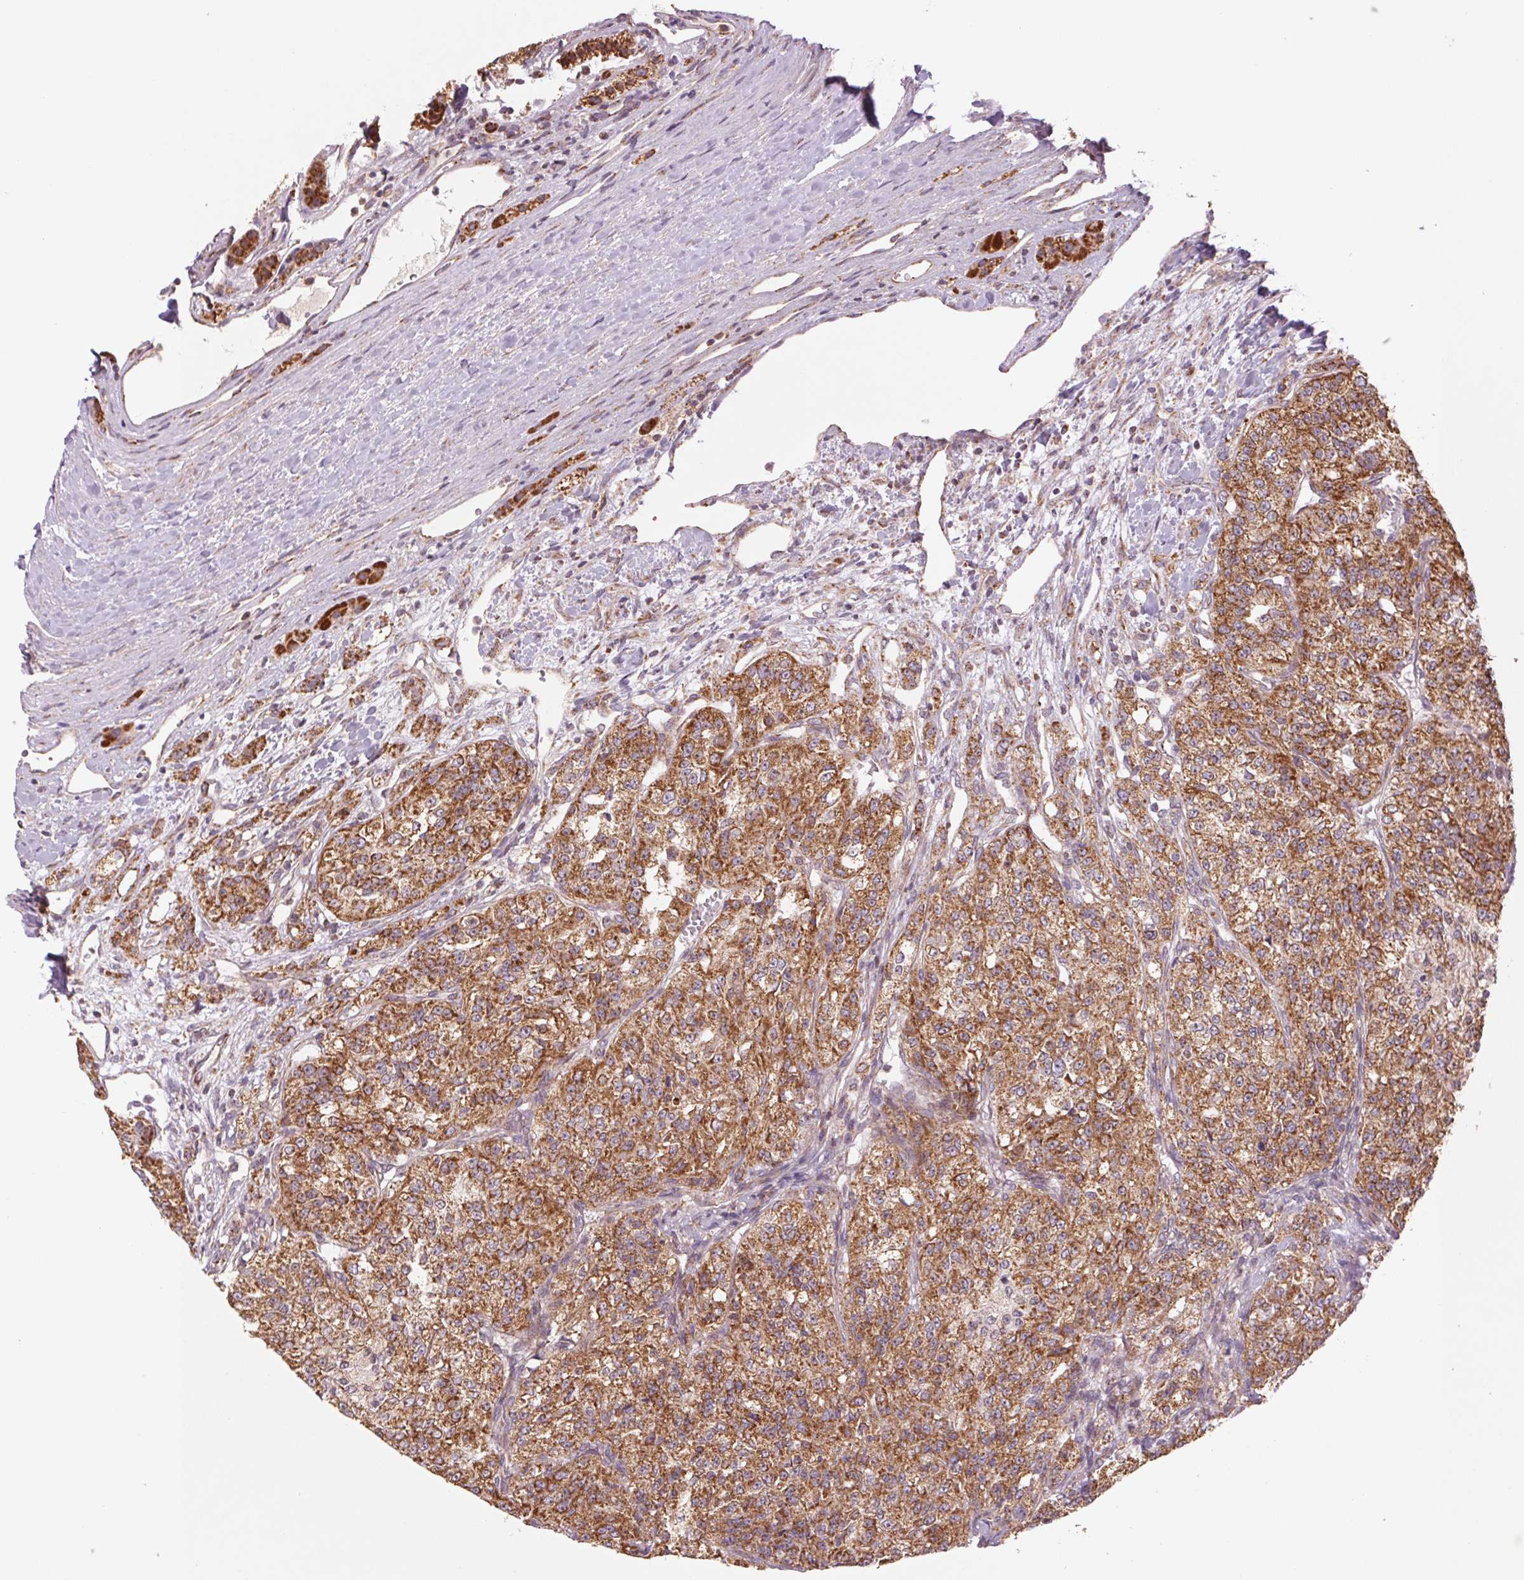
{"staining": {"intensity": "strong", "quantity": ">75%", "location": "cytoplasmic/membranous"}, "tissue": "renal cancer", "cell_type": "Tumor cells", "image_type": "cancer", "snomed": [{"axis": "morphology", "description": "Adenocarcinoma, NOS"}, {"axis": "topography", "description": "Kidney"}], "caption": "A brown stain highlights strong cytoplasmic/membranous staining of a protein in renal adenocarcinoma tumor cells. Using DAB (brown) and hematoxylin (blue) stains, captured at high magnification using brightfield microscopy.", "gene": "MATCAP1", "patient": {"sex": "female", "age": 63}}